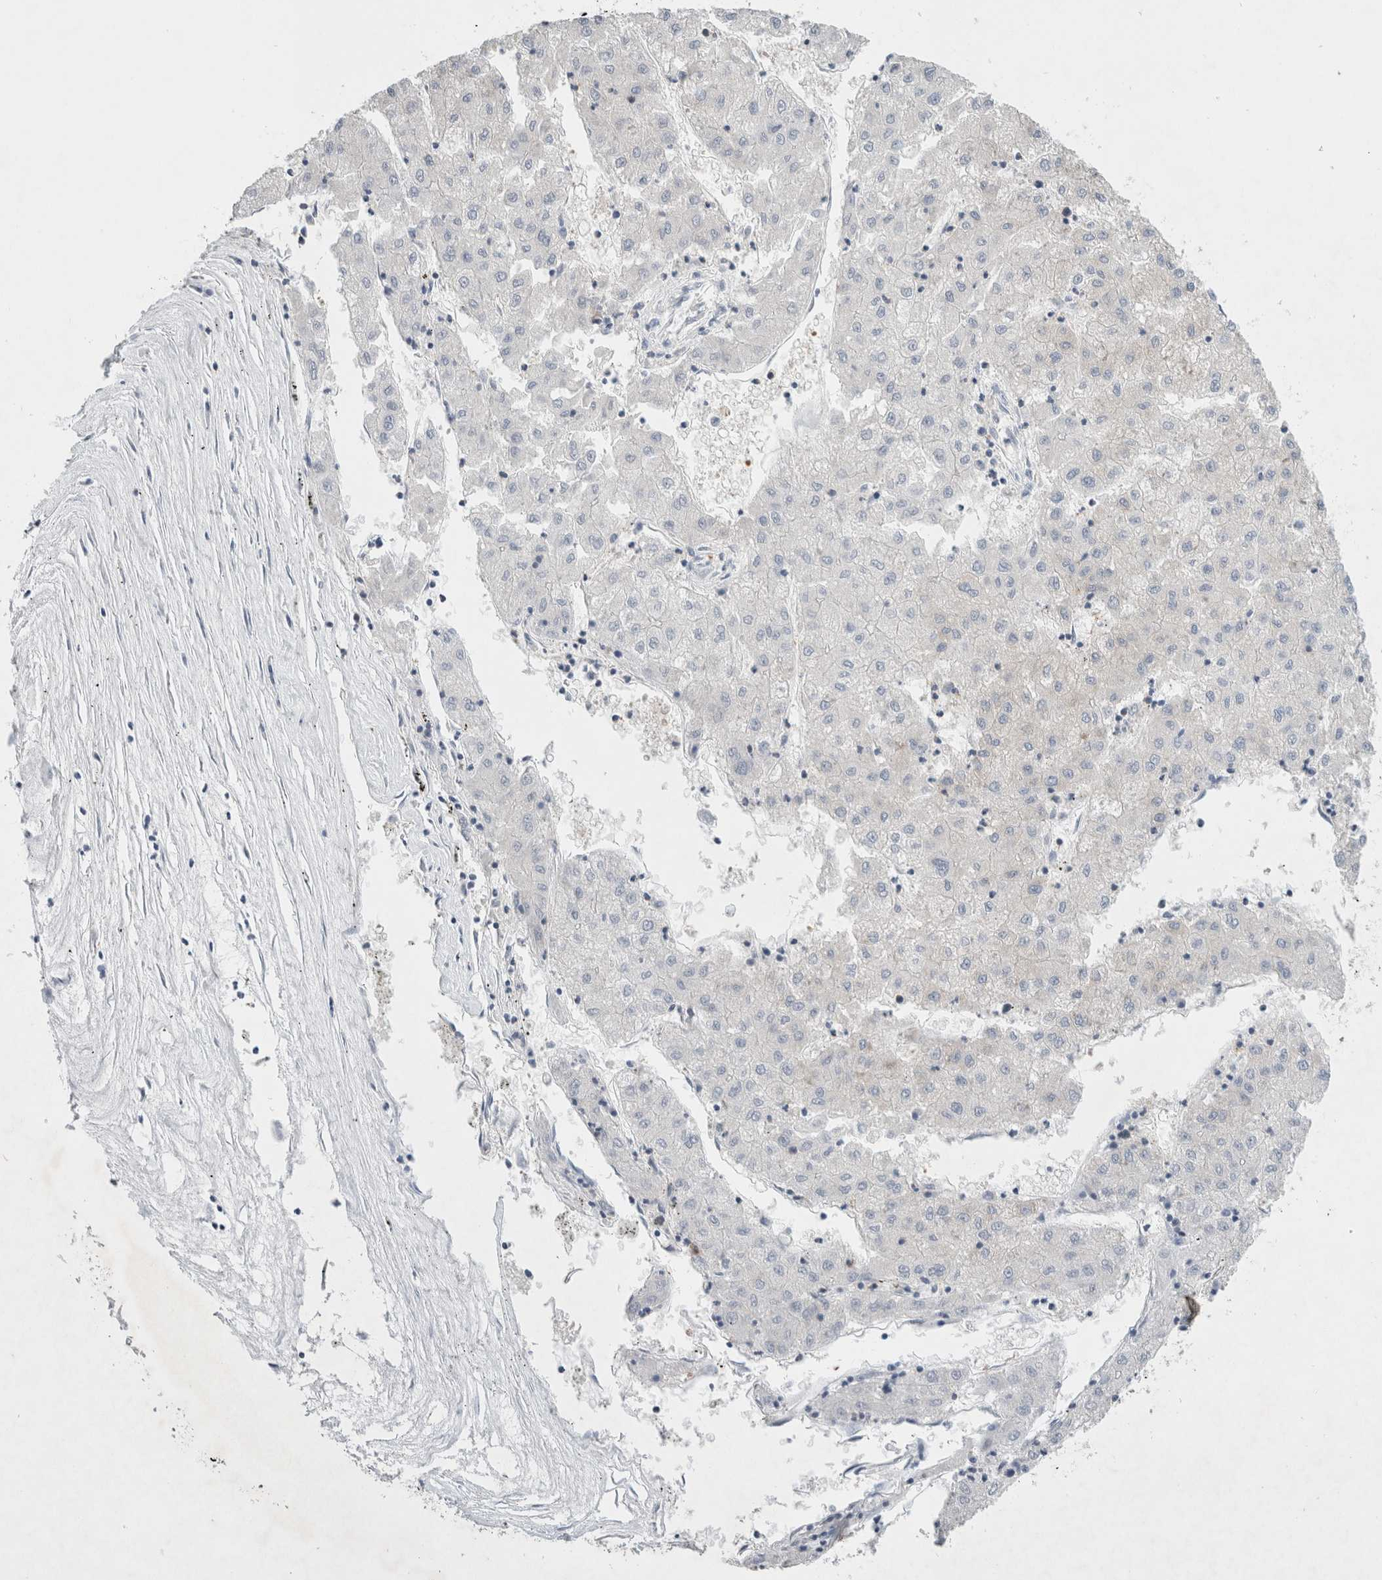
{"staining": {"intensity": "negative", "quantity": "none", "location": "none"}, "tissue": "liver cancer", "cell_type": "Tumor cells", "image_type": "cancer", "snomed": [{"axis": "morphology", "description": "Carcinoma, Hepatocellular, NOS"}, {"axis": "topography", "description": "Liver"}], "caption": "A micrograph of human liver hepatocellular carcinoma is negative for staining in tumor cells.", "gene": "ZNF23", "patient": {"sex": "male", "age": 72}}